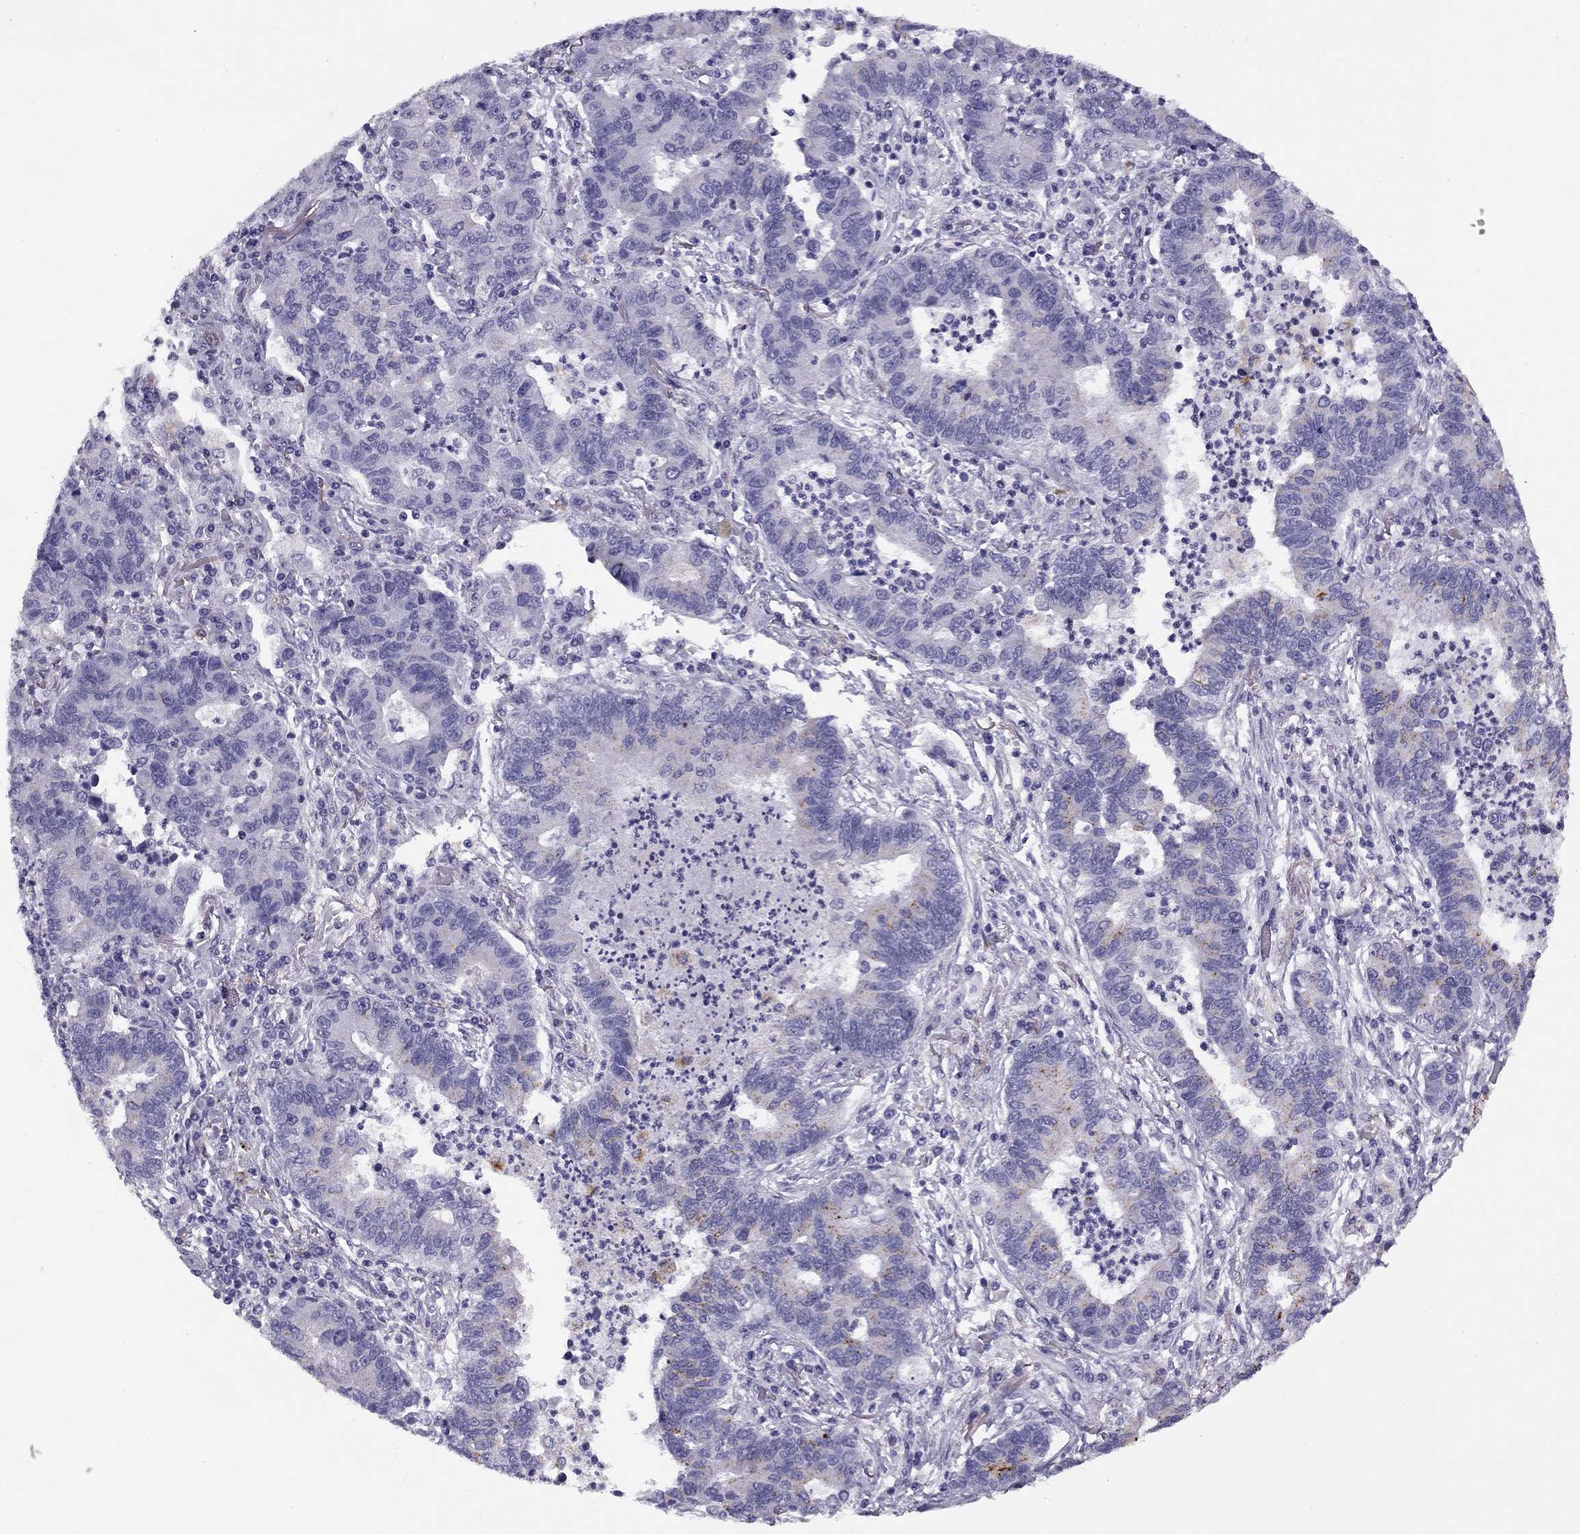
{"staining": {"intensity": "negative", "quantity": "none", "location": "none"}, "tissue": "lung cancer", "cell_type": "Tumor cells", "image_type": "cancer", "snomed": [{"axis": "morphology", "description": "Adenocarcinoma, NOS"}, {"axis": "topography", "description": "Lung"}], "caption": "This is an IHC histopathology image of adenocarcinoma (lung). There is no staining in tumor cells.", "gene": "MC5R", "patient": {"sex": "female", "age": 57}}